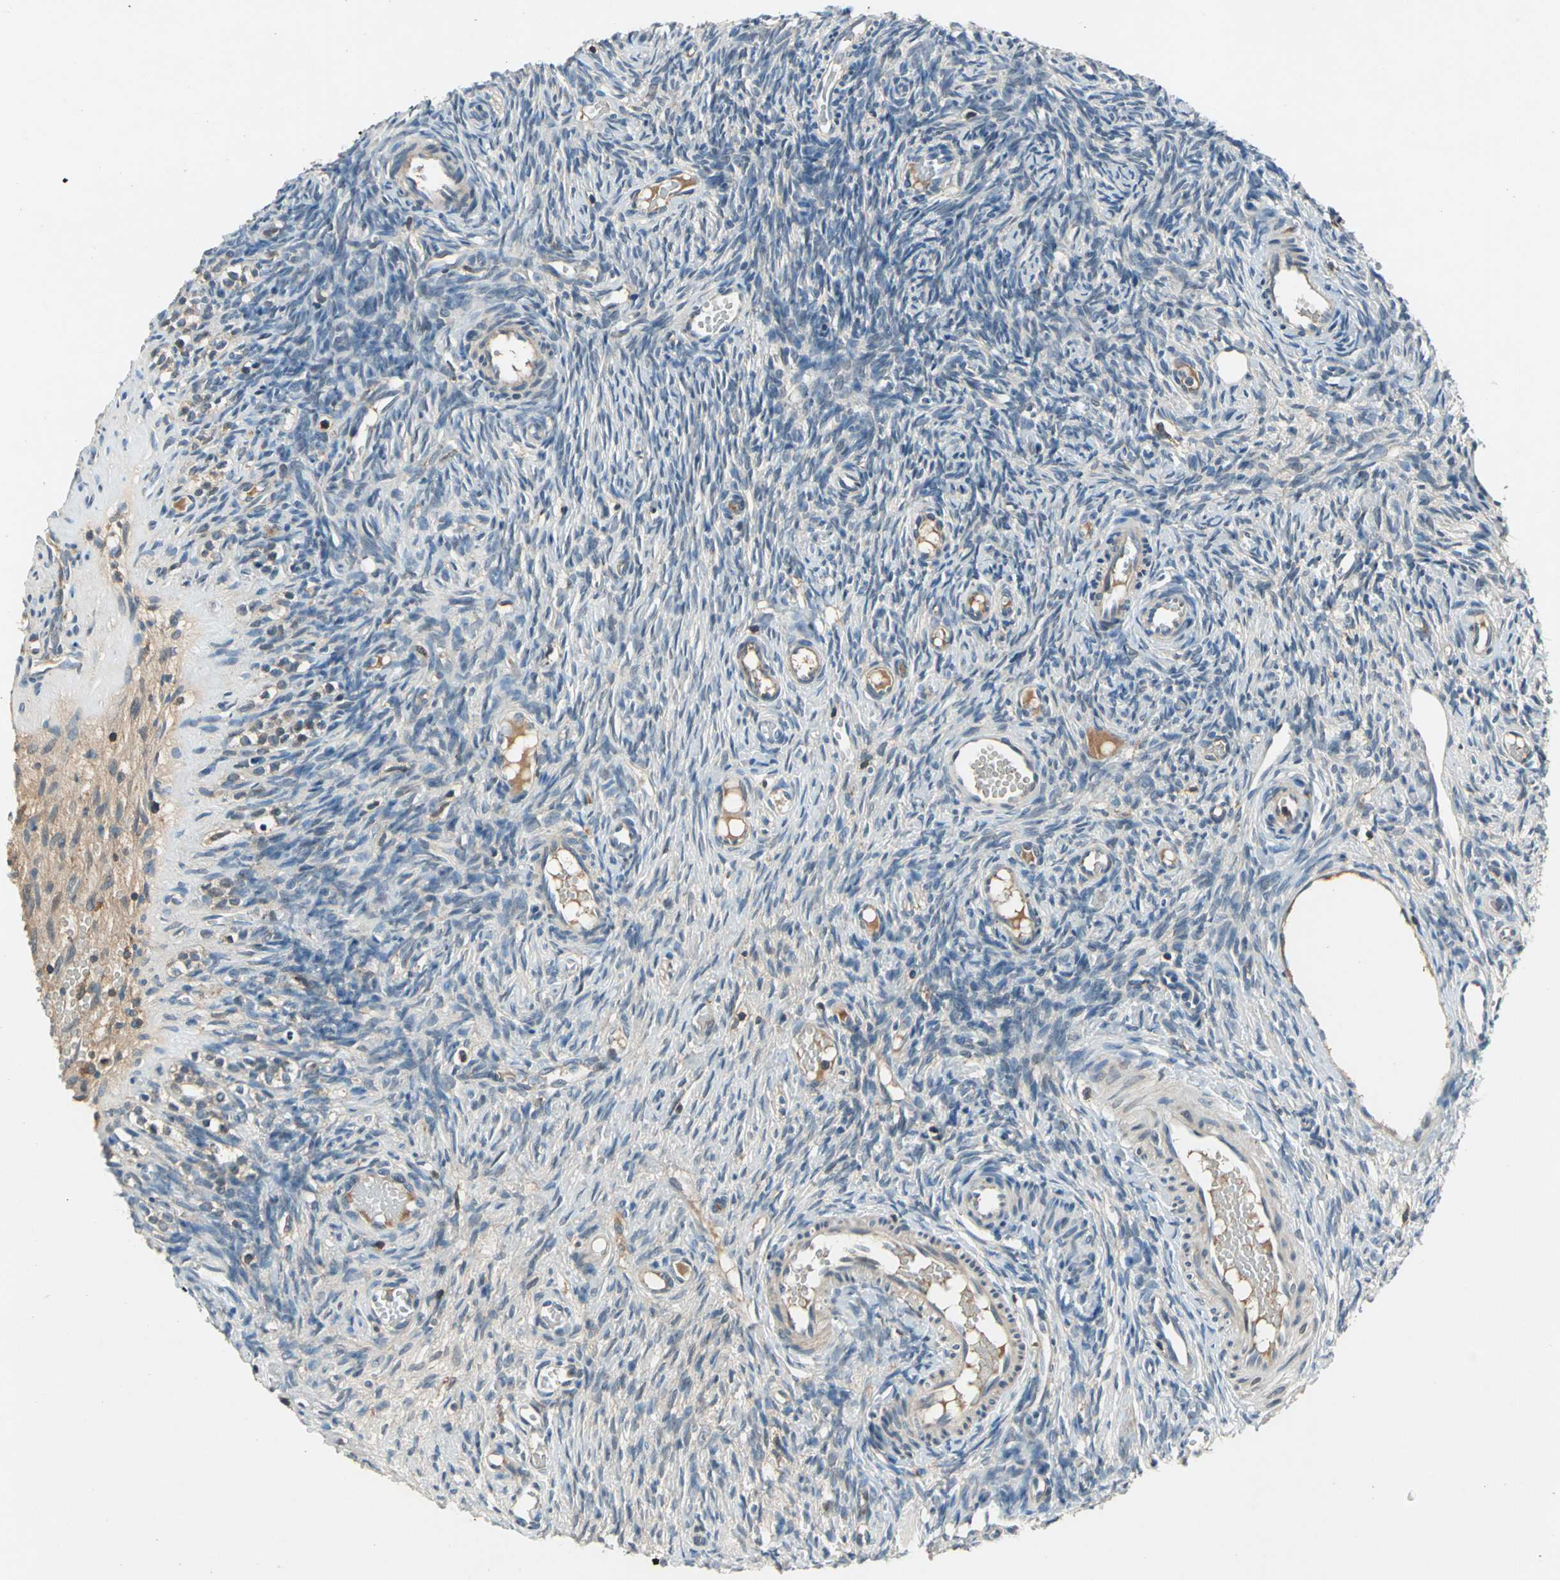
{"staining": {"intensity": "weak", "quantity": "<25%", "location": "cytoplasmic/membranous"}, "tissue": "ovary", "cell_type": "Ovarian stroma cells", "image_type": "normal", "snomed": [{"axis": "morphology", "description": "Normal tissue, NOS"}, {"axis": "topography", "description": "Ovary"}], "caption": "This photomicrograph is of normal ovary stained with immunohistochemistry (IHC) to label a protein in brown with the nuclei are counter-stained blue. There is no expression in ovarian stroma cells.", "gene": "SLC19A2", "patient": {"sex": "female", "age": 35}}